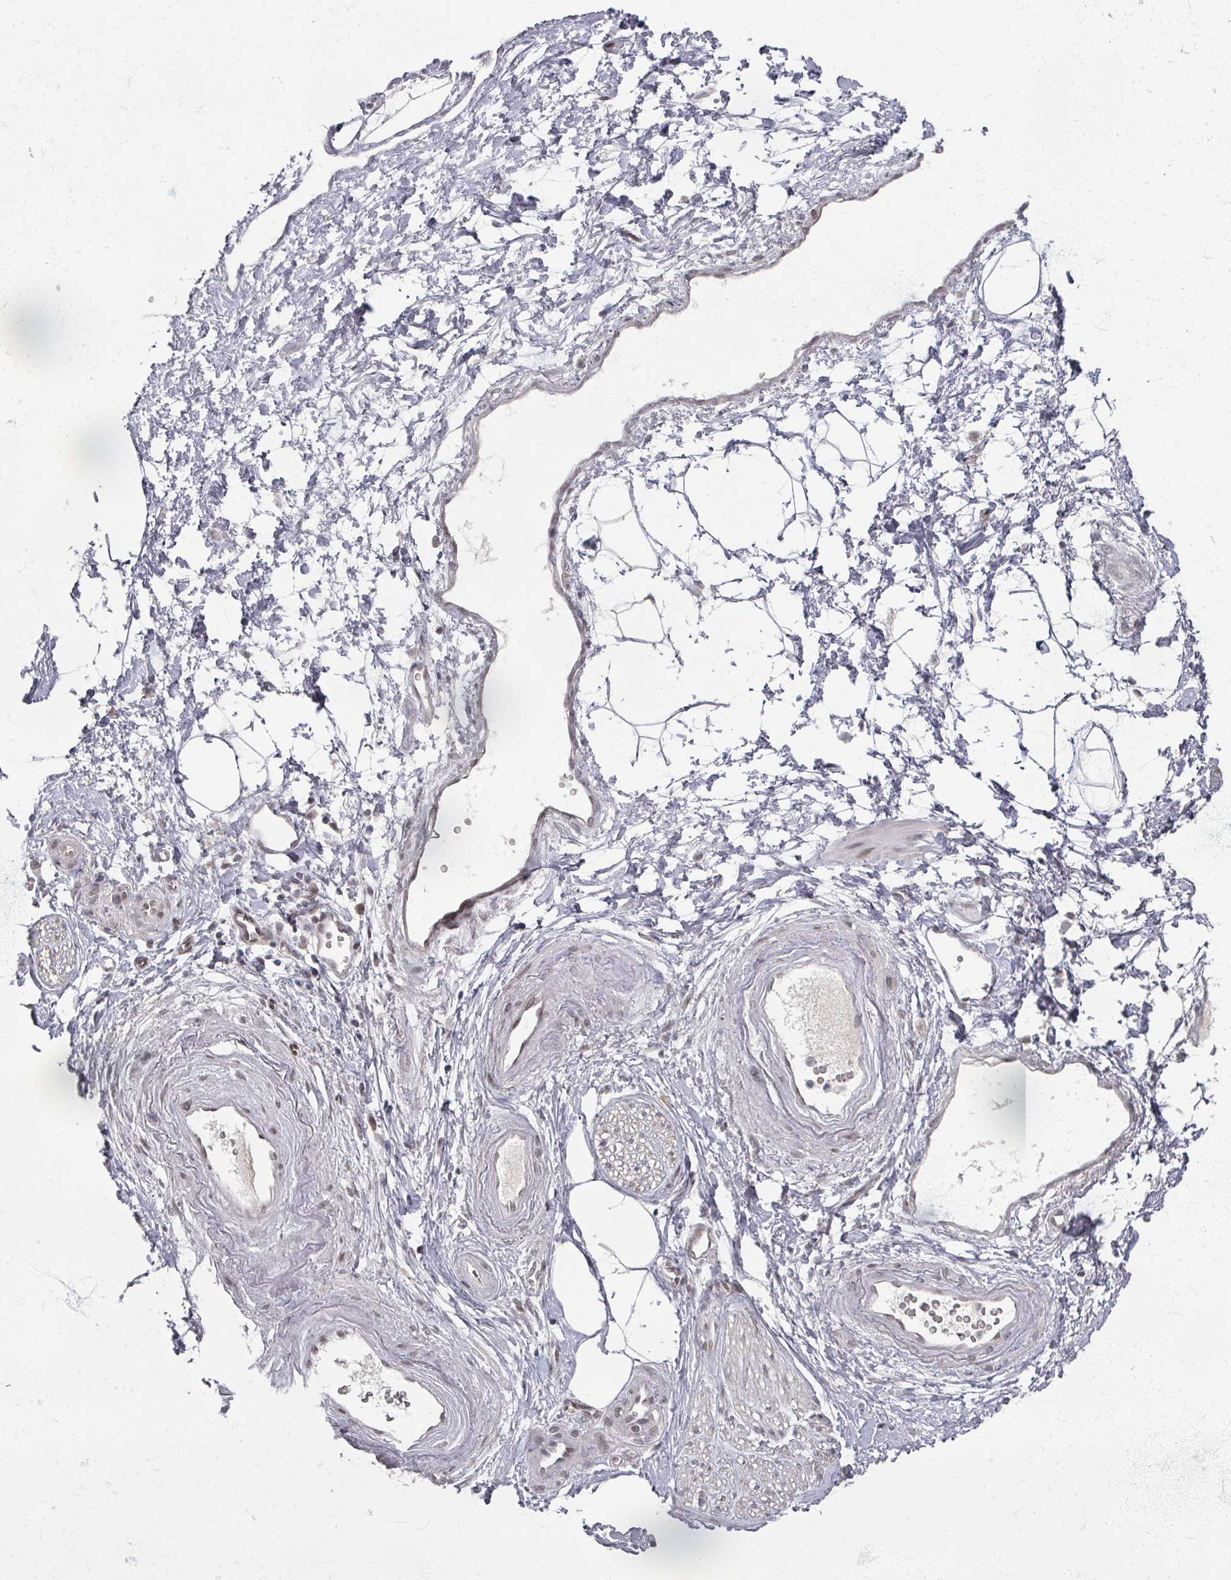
{"staining": {"intensity": "negative", "quantity": "none", "location": "none"}, "tissue": "adipose tissue", "cell_type": "Adipocytes", "image_type": "normal", "snomed": [{"axis": "morphology", "description": "Normal tissue, NOS"}, {"axis": "topography", "description": "Prostate"}, {"axis": "topography", "description": "Peripheral nerve tissue"}], "caption": "Human adipose tissue stained for a protein using IHC demonstrates no positivity in adipocytes.", "gene": "PSKH1", "patient": {"sex": "male", "age": 55}}